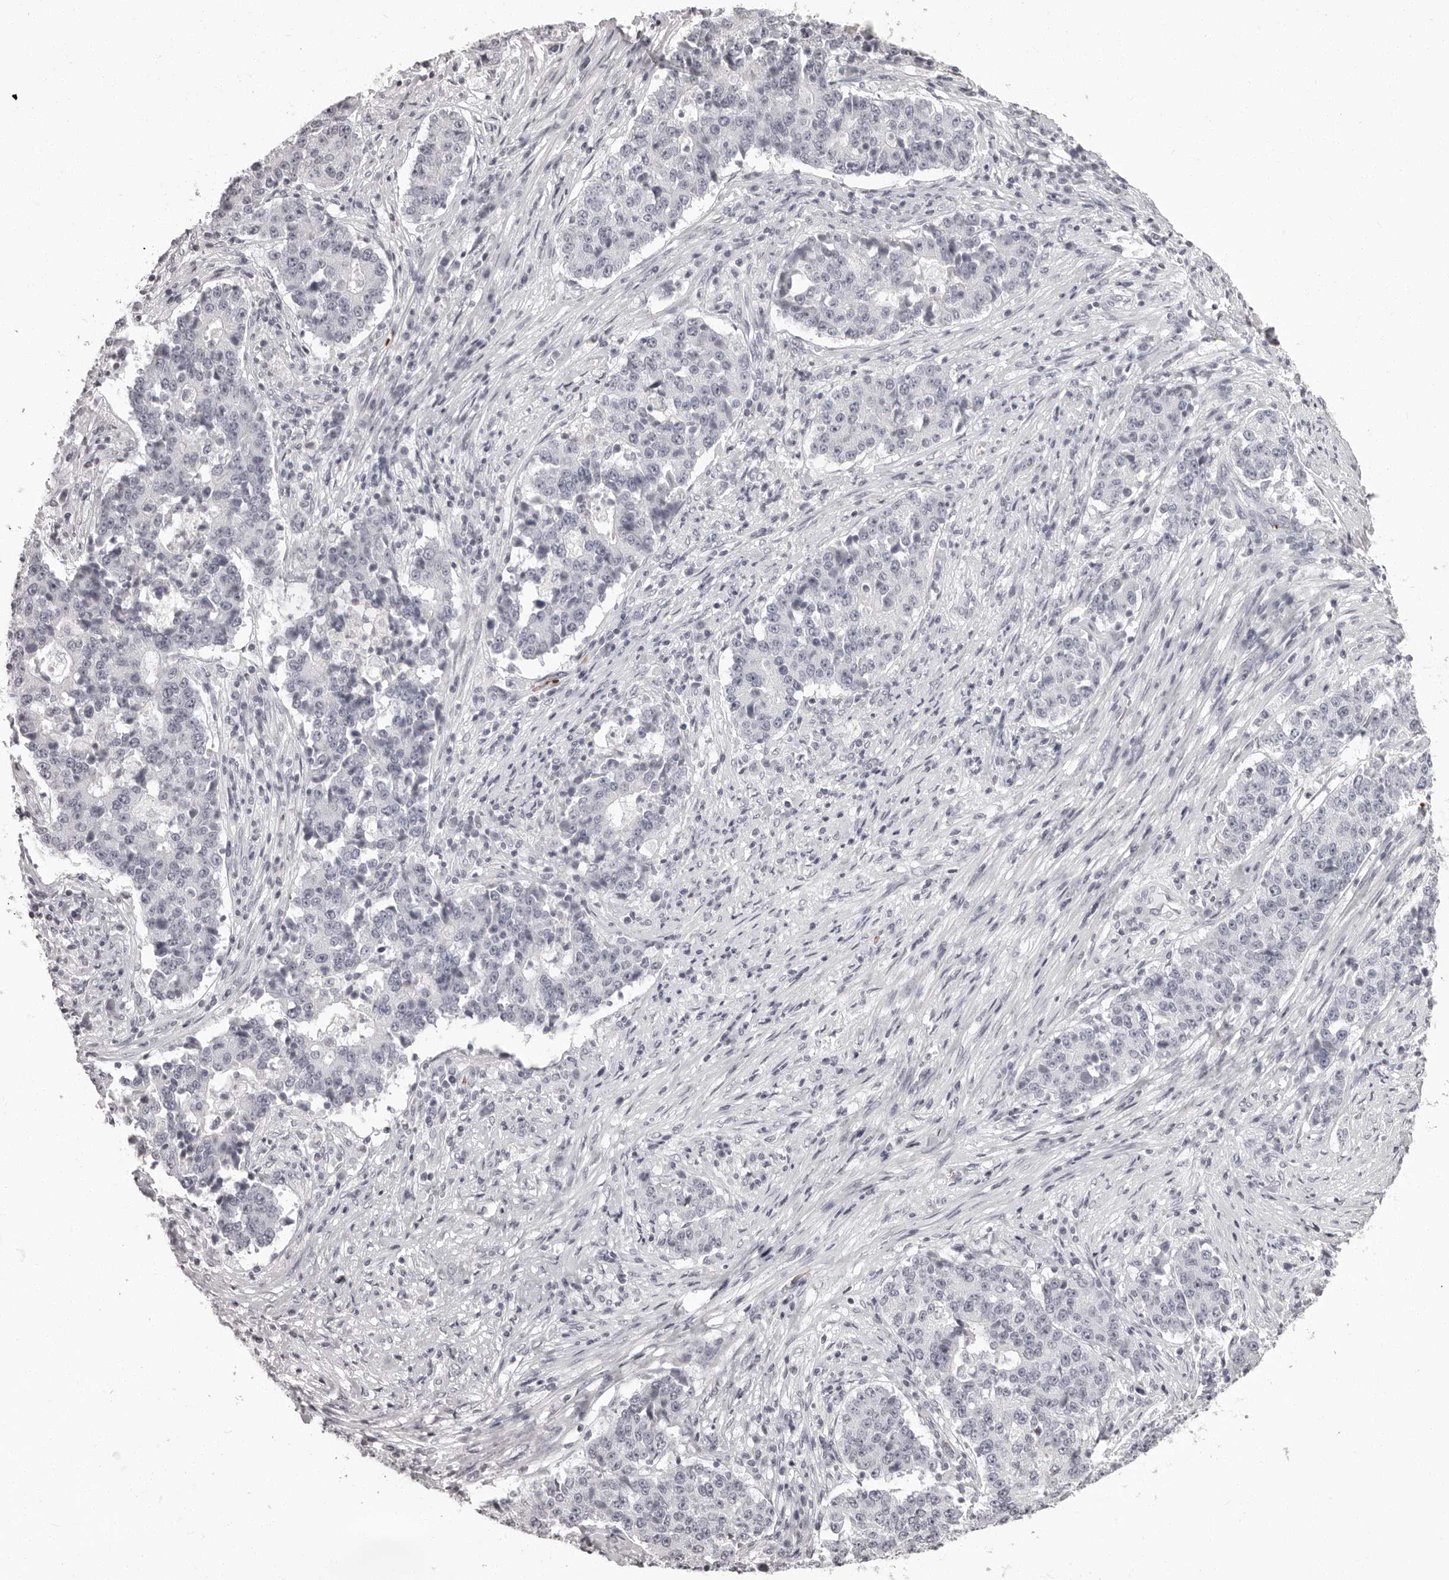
{"staining": {"intensity": "negative", "quantity": "none", "location": "none"}, "tissue": "stomach cancer", "cell_type": "Tumor cells", "image_type": "cancer", "snomed": [{"axis": "morphology", "description": "Adenocarcinoma, NOS"}, {"axis": "topography", "description": "Stomach"}], "caption": "Tumor cells are negative for protein expression in human stomach cancer (adenocarcinoma).", "gene": "C8orf74", "patient": {"sex": "male", "age": 59}}